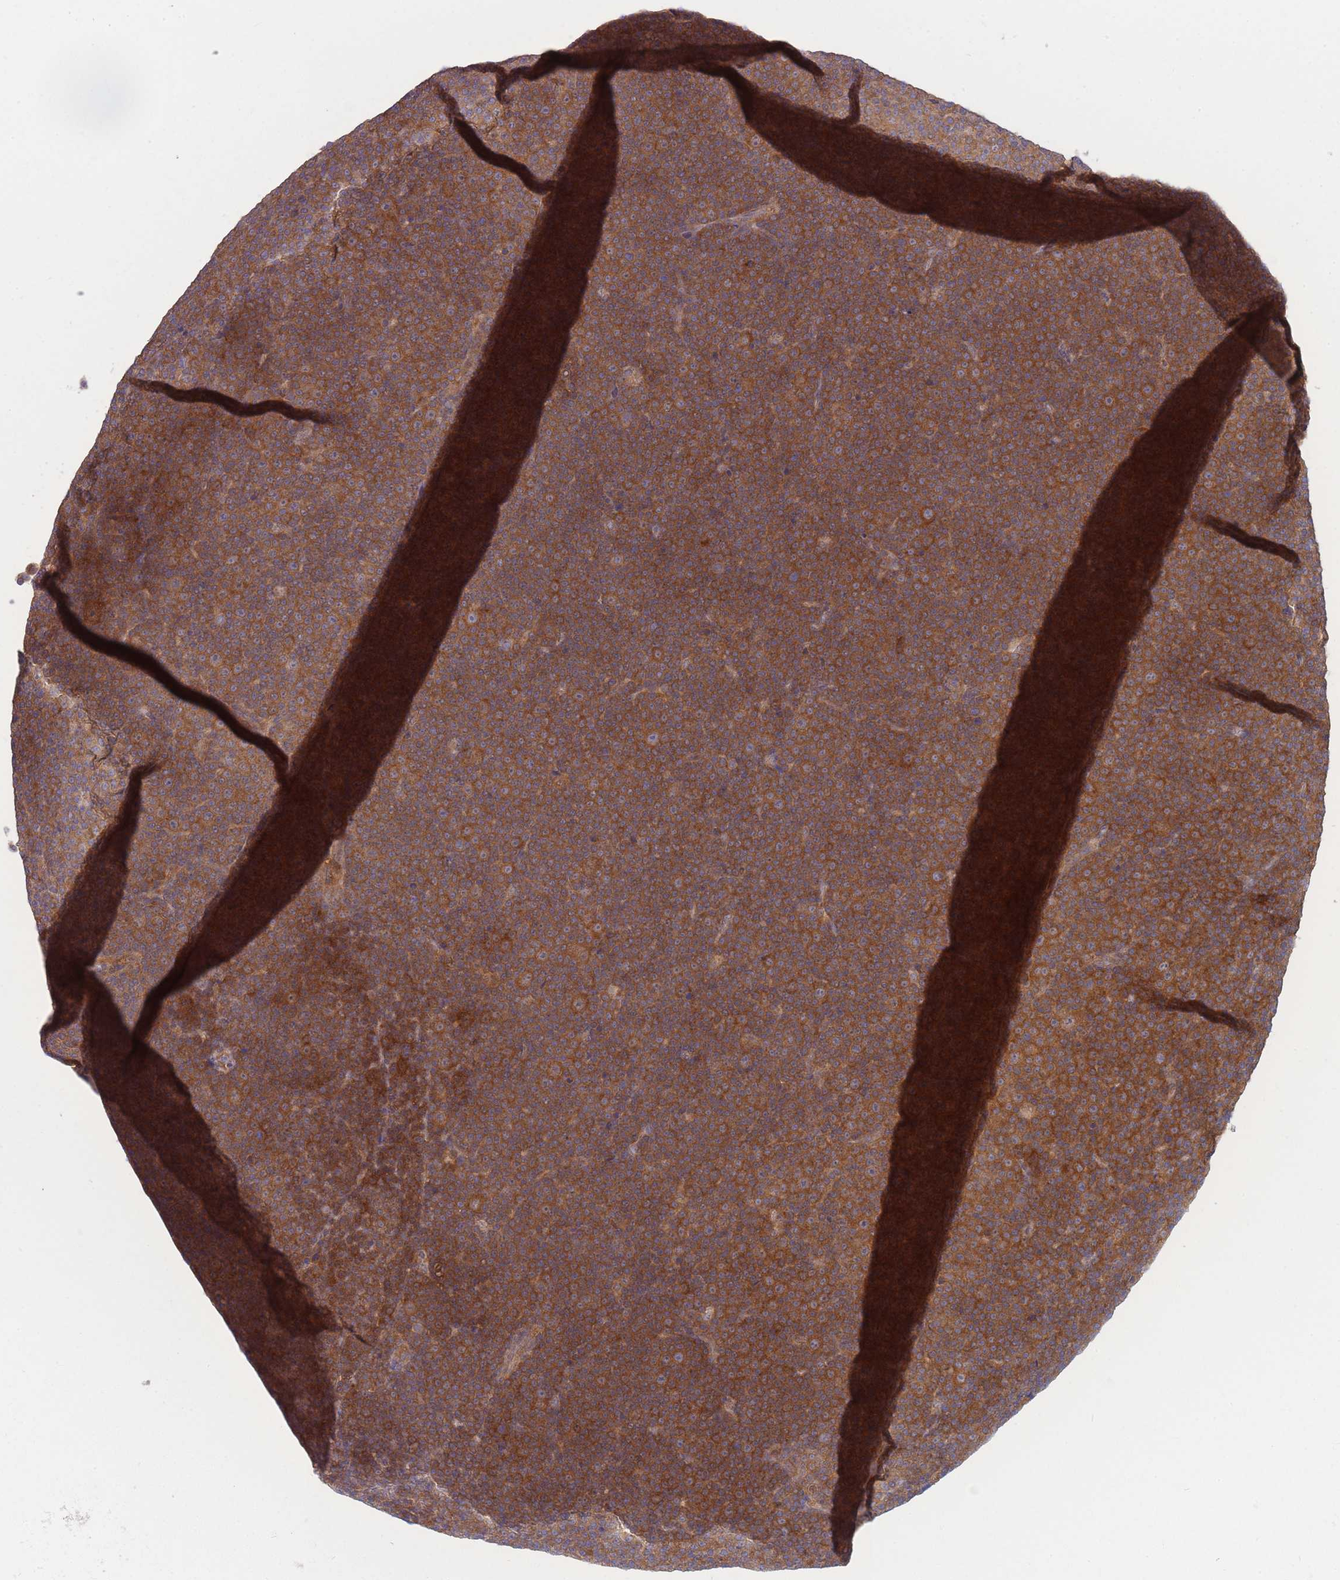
{"staining": {"intensity": "moderate", "quantity": ">75%", "location": "cytoplasmic/membranous"}, "tissue": "lymphoma", "cell_type": "Tumor cells", "image_type": "cancer", "snomed": [{"axis": "morphology", "description": "Malignant lymphoma, non-Hodgkin's type, Low grade"}, {"axis": "topography", "description": "Lymph node"}], "caption": "Human lymphoma stained with a brown dye exhibits moderate cytoplasmic/membranous positive expression in about >75% of tumor cells.", "gene": "PFDN6", "patient": {"sex": "female", "age": 67}}